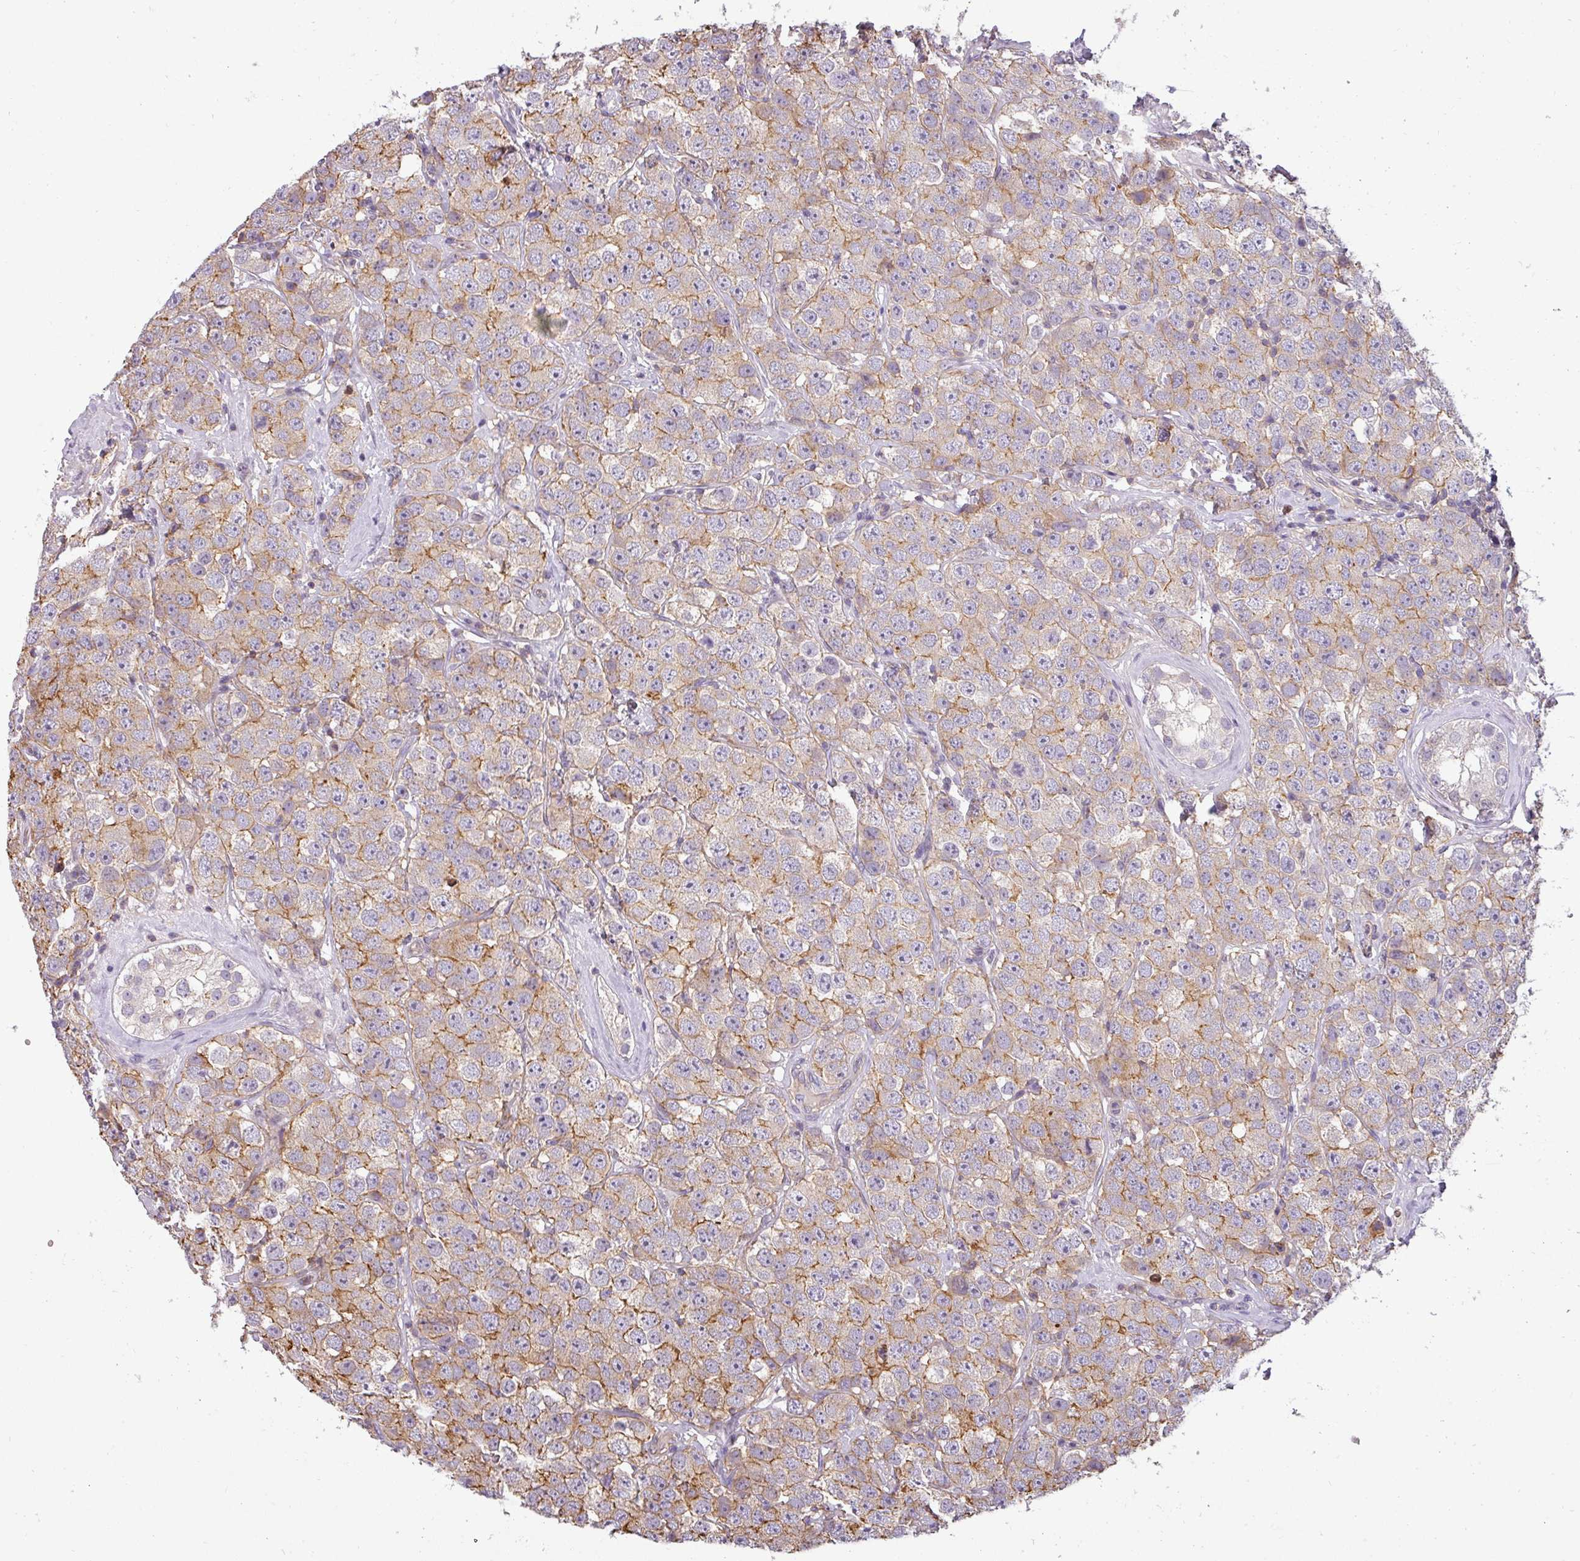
{"staining": {"intensity": "moderate", "quantity": "25%-75%", "location": "cytoplasmic/membranous"}, "tissue": "testis cancer", "cell_type": "Tumor cells", "image_type": "cancer", "snomed": [{"axis": "morphology", "description": "Seminoma, NOS"}, {"axis": "topography", "description": "Testis"}], "caption": "Immunohistochemistry (IHC) of human testis cancer (seminoma) displays medium levels of moderate cytoplasmic/membranous staining in about 25%-75% of tumor cells.", "gene": "ZNF835", "patient": {"sex": "male", "age": 28}}